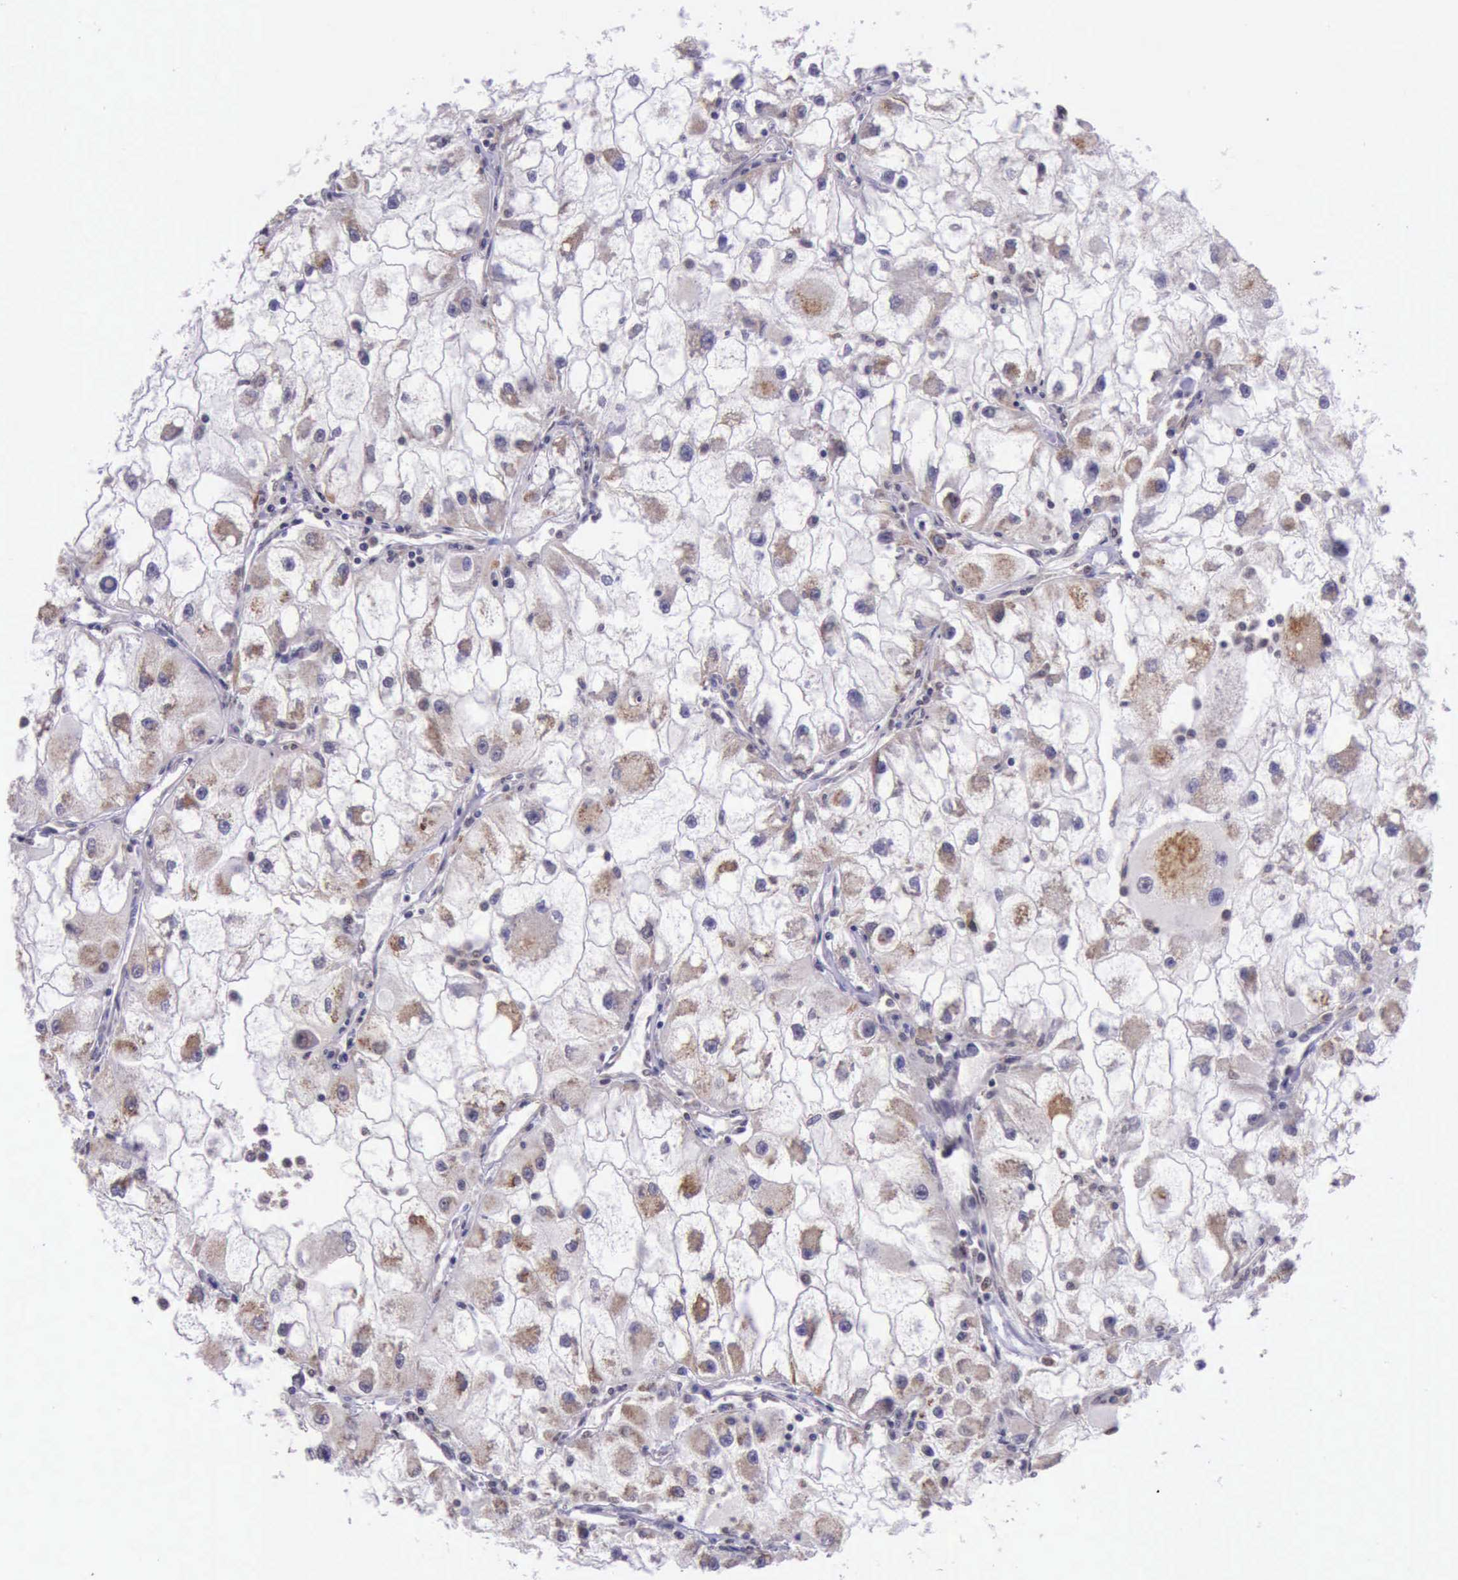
{"staining": {"intensity": "weak", "quantity": "25%-75%", "location": "nuclear"}, "tissue": "renal cancer", "cell_type": "Tumor cells", "image_type": "cancer", "snomed": [{"axis": "morphology", "description": "Adenocarcinoma, NOS"}, {"axis": "topography", "description": "Kidney"}], "caption": "IHC image of human renal cancer stained for a protein (brown), which demonstrates low levels of weak nuclear expression in about 25%-75% of tumor cells.", "gene": "PRPF39", "patient": {"sex": "female", "age": 73}}